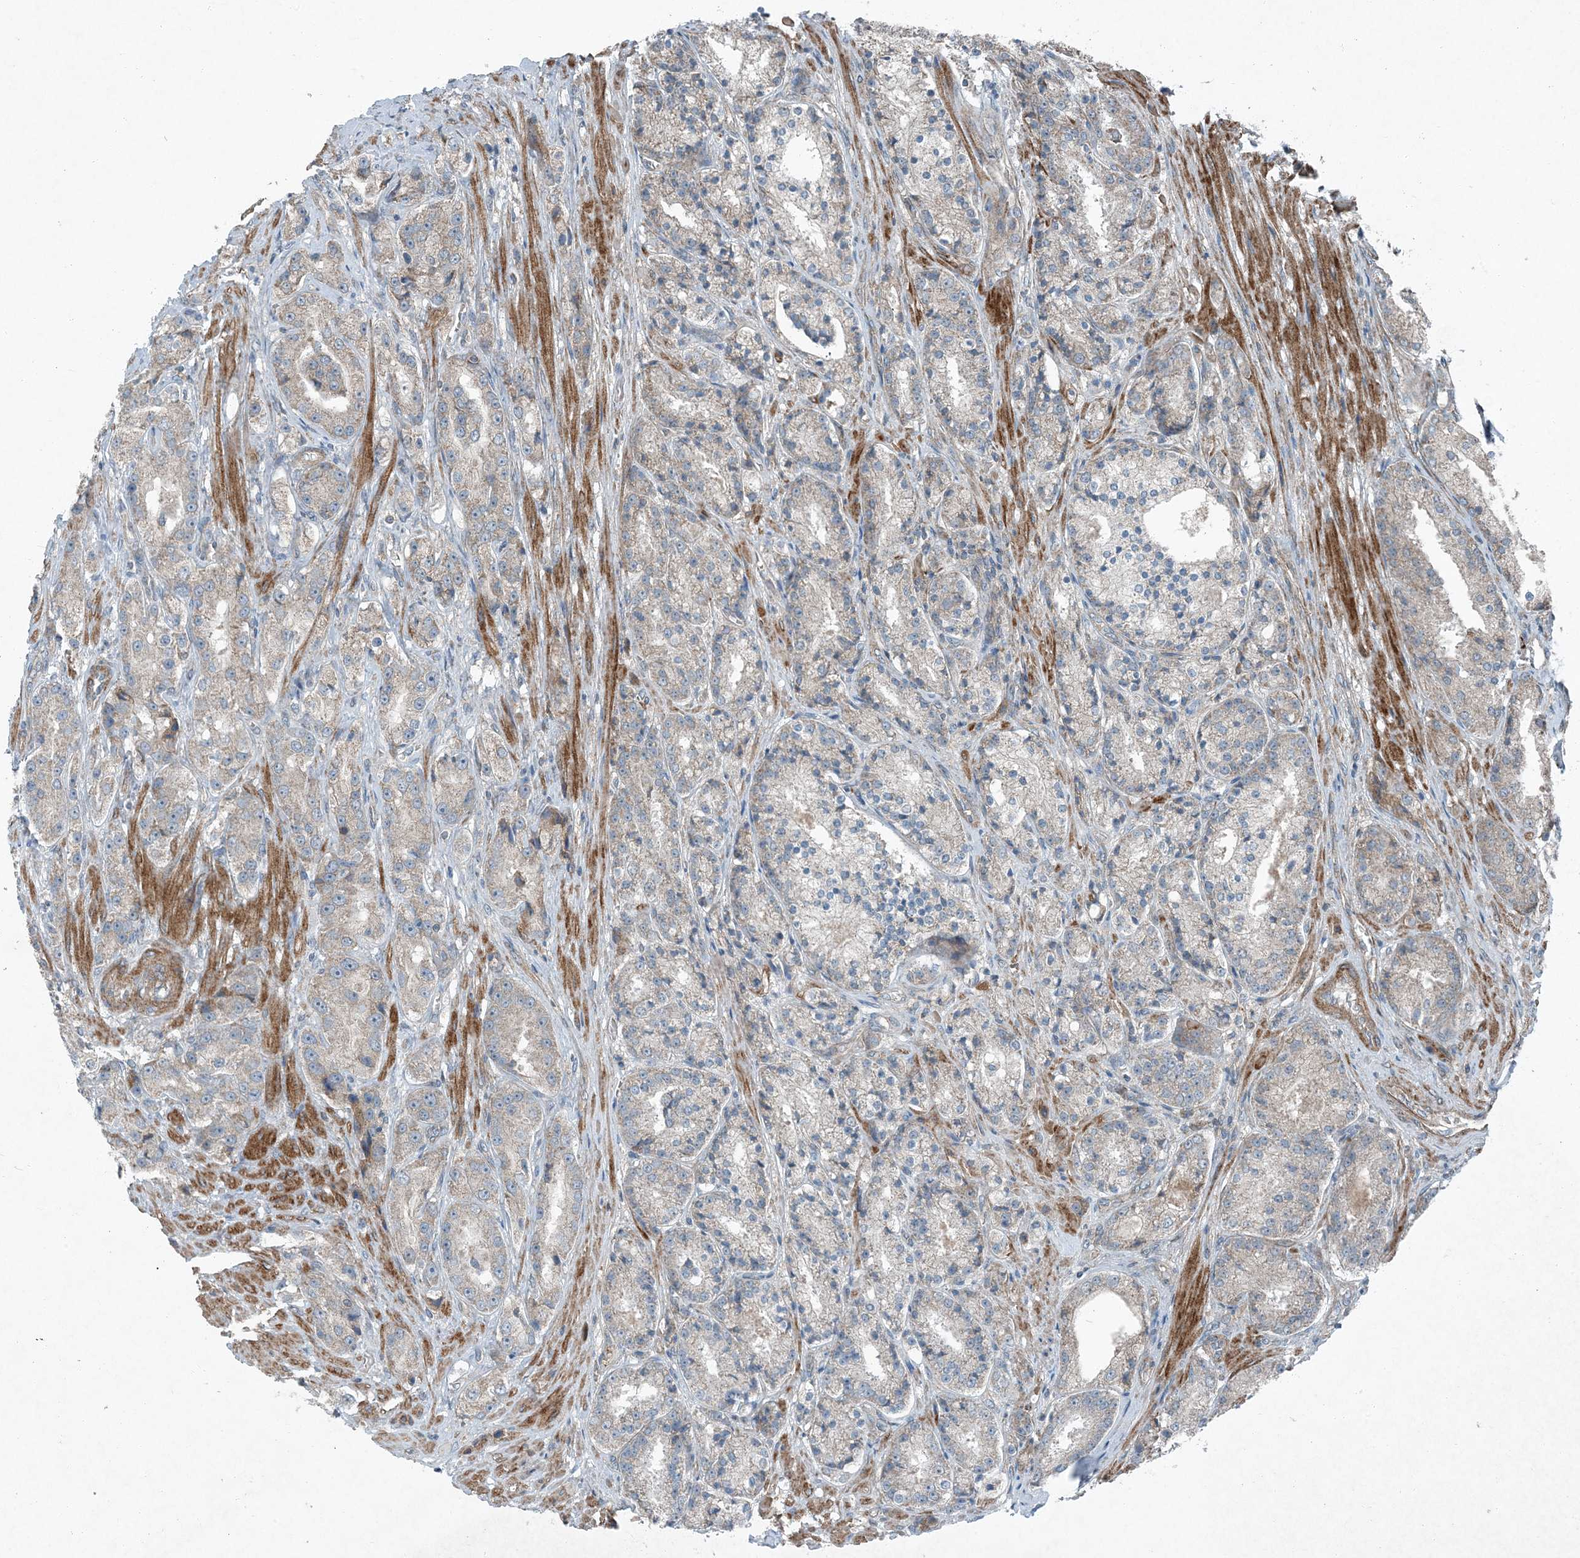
{"staining": {"intensity": "weak", "quantity": "<25%", "location": "cytoplasmic/membranous"}, "tissue": "prostate cancer", "cell_type": "Tumor cells", "image_type": "cancer", "snomed": [{"axis": "morphology", "description": "Adenocarcinoma, High grade"}, {"axis": "topography", "description": "Prostate"}], "caption": "Photomicrograph shows no significant protein staining in tumor cells of prostate cancer. Brightfield microscopy of immunohistochemistry stained with DAB (3,3'-diaminobenzidine) (brown) and hematoxylin (blue), captured at high magnification.", "gene": "APOM", "patient": {"sex": "male", "age": 60}}